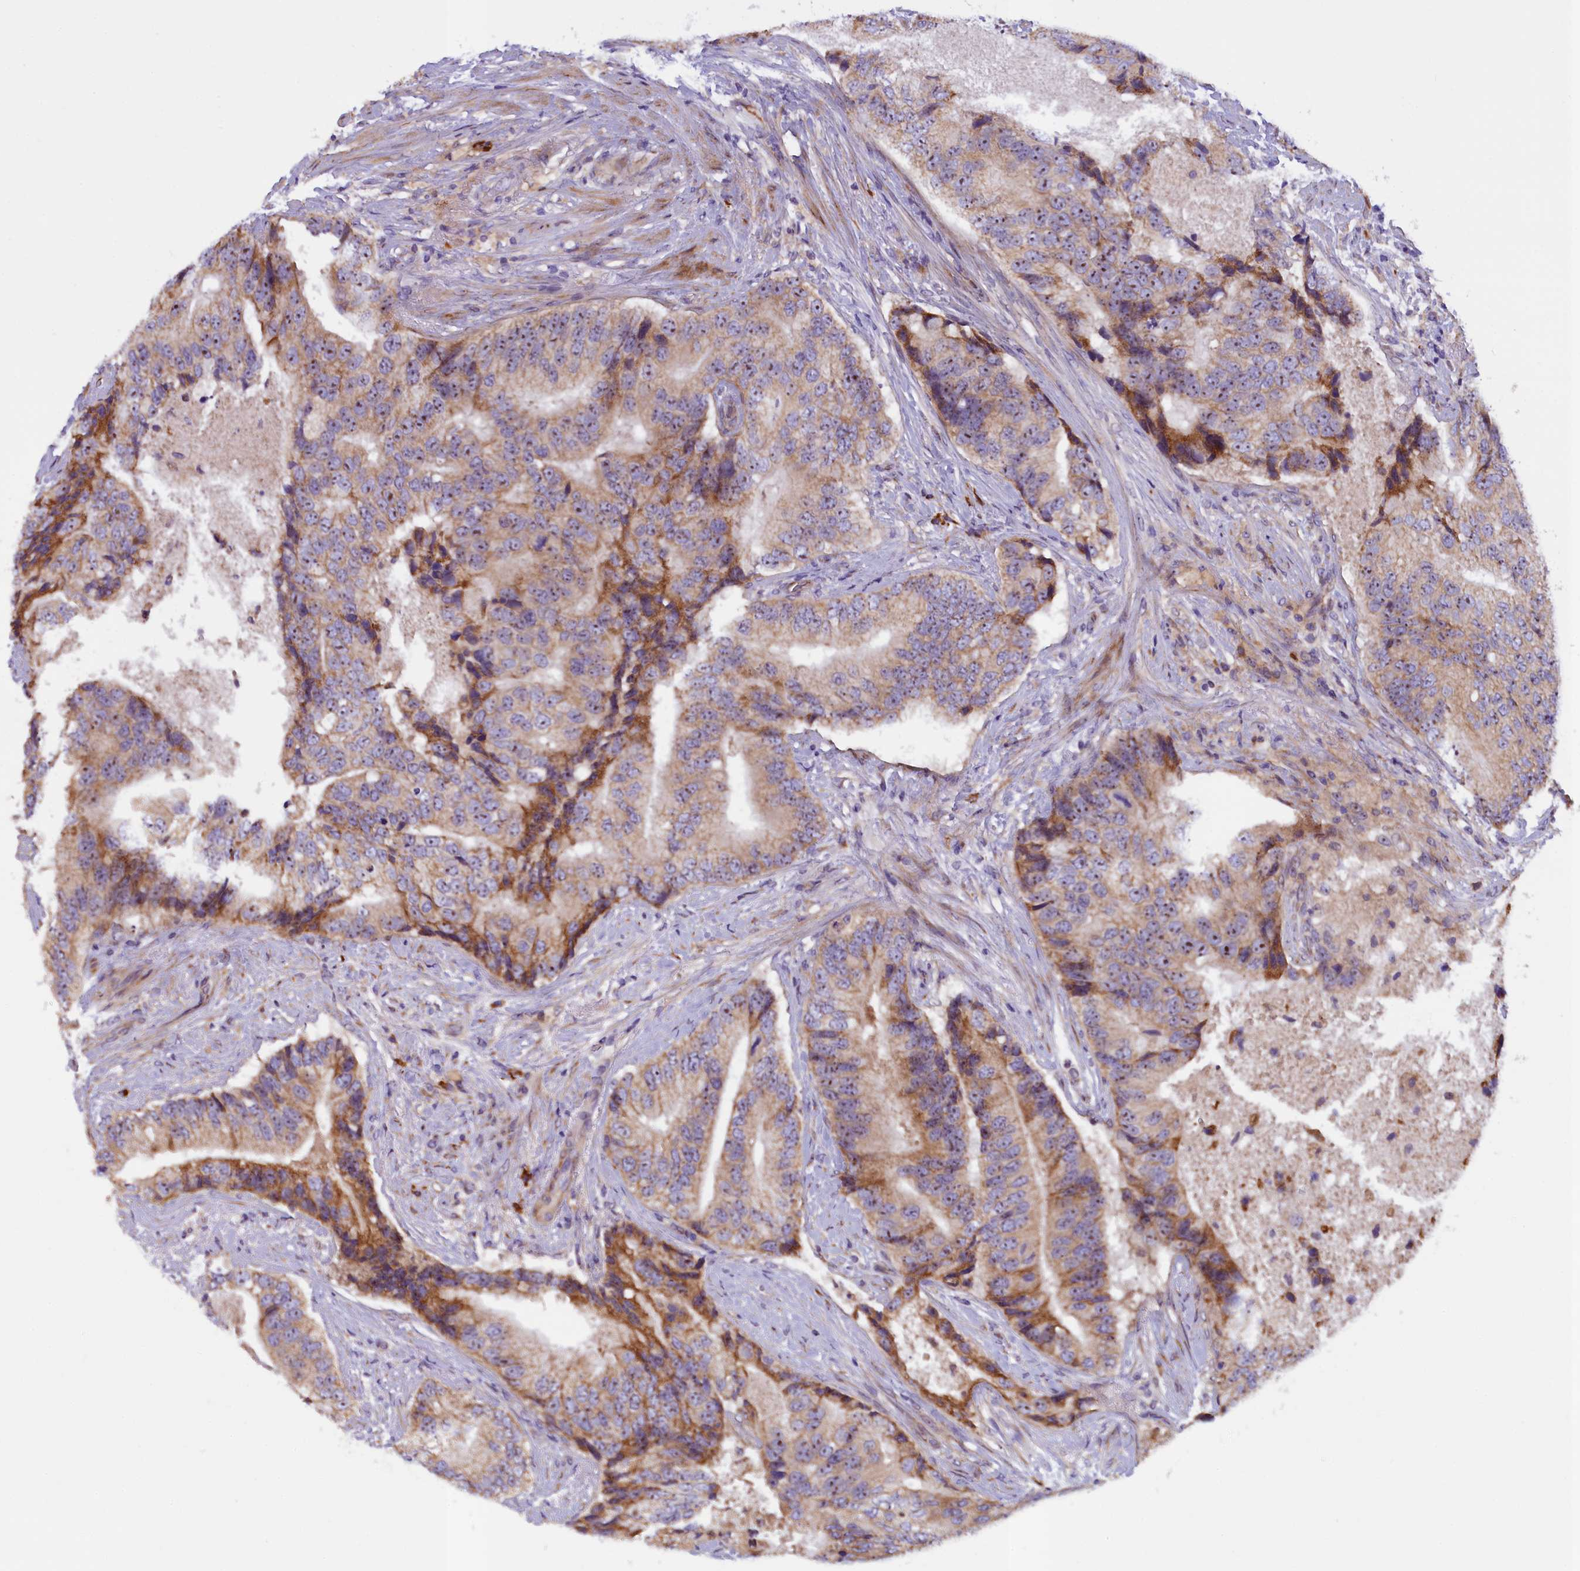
{"staining": {"intensity": "moderate", "quantity": ">75%", "location": "cytoplasmic/membranous"}, "tissue": "prostate cancer", "cell_type": "Tumor cells", "image_type": "cancer", "snomed": [{"axis": "morphology", "description": "Adenocarcinoma, High grade"}, {"axis": "topography", "description": "Prostate"}], "caption": "Immunohistochemistry (IHC) micrograph of neoplastic tissue: human adenocarcinoma (high-grade) (prostate) stained using immunohistochemistry exhibits medium levels of moderate protein expression localized specifically in the cytoplasmic/membranous of tumor cells, appearing as a cytoplasmic/membranous brown color.", "gene": "FRY", "patient": {"sex": "male", "age": 70}}